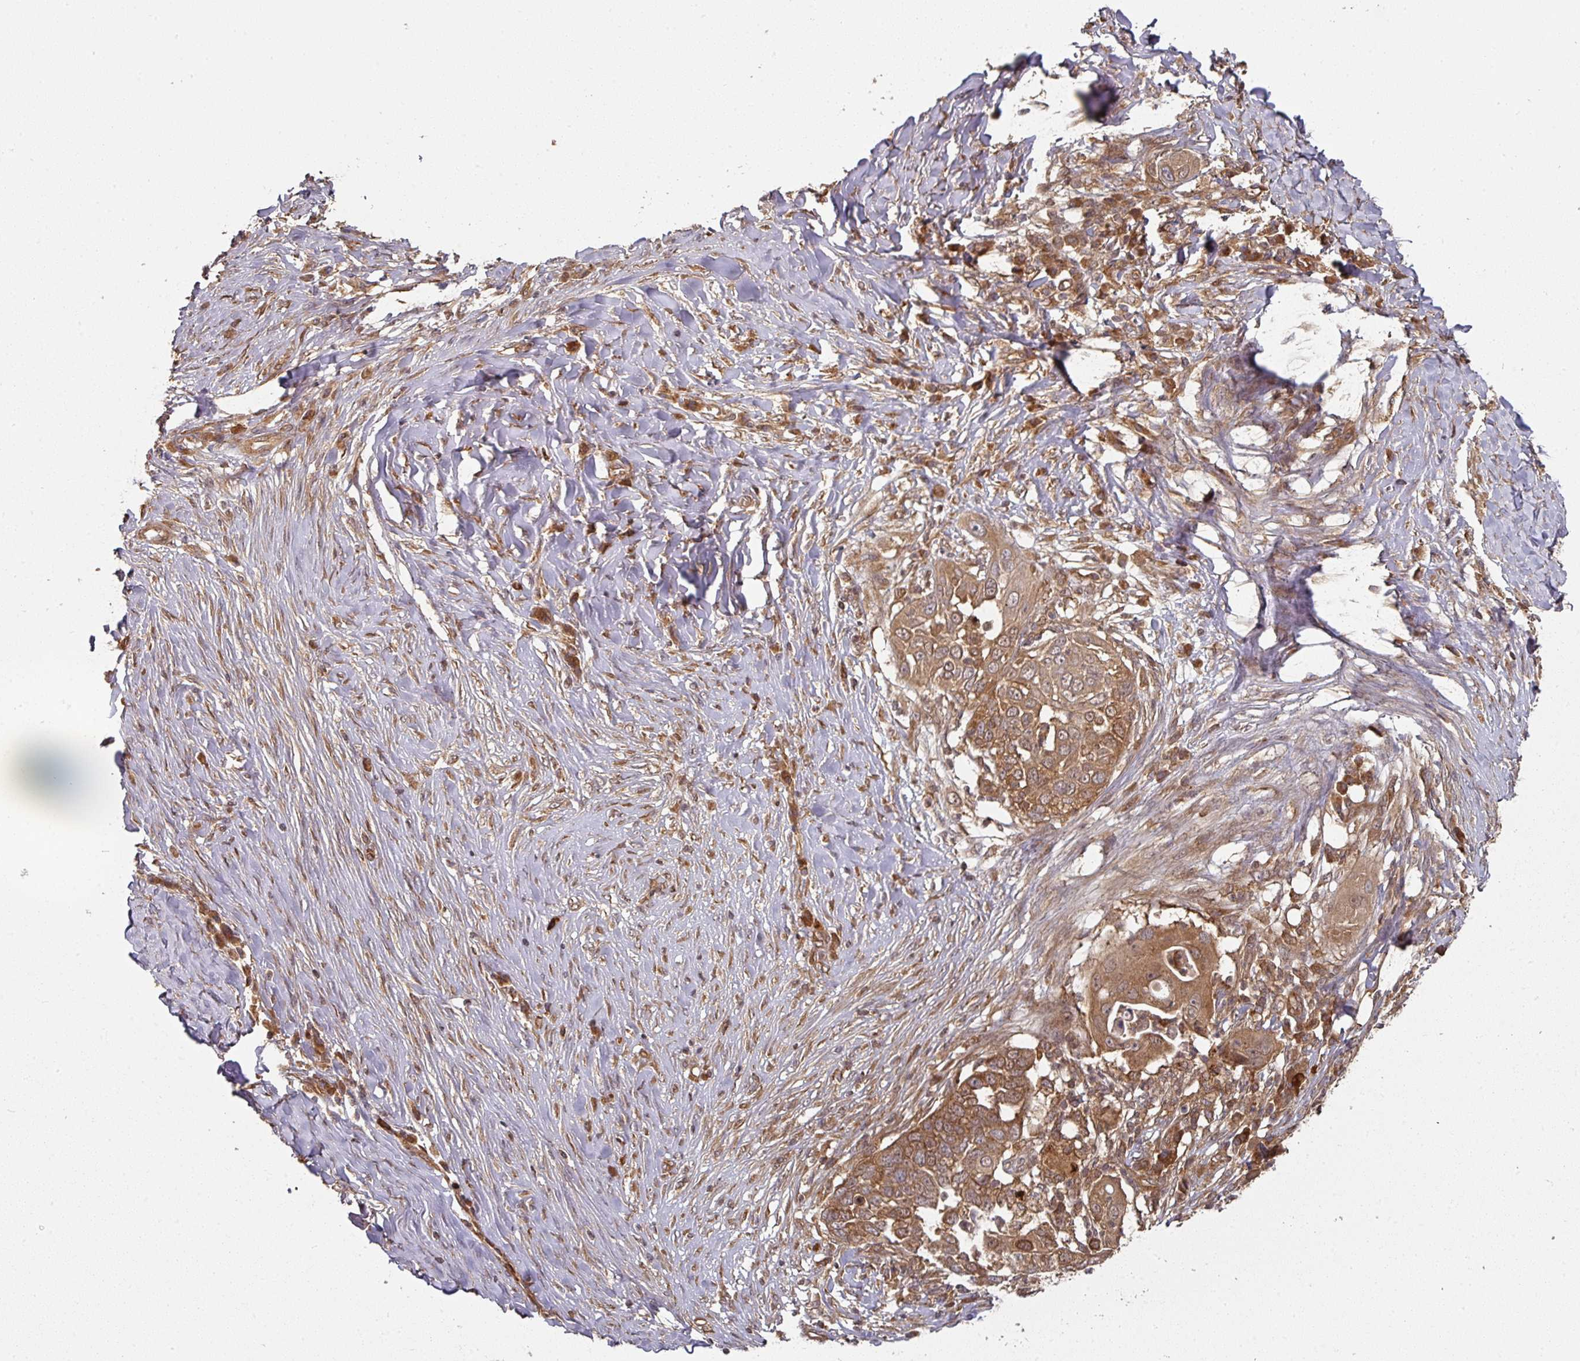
{"staining": {"intensity": "moderate", "quantity": ">75%", "location": "cytoplasmic/membranous"}, "tissue": "skin cancer", "cell_type": "Tumor cells", "image_type": "cancer", "snomed": [{"axis": "morphology", "description": "Squamous cell carcinoma, NOS"}, {"axis": "topography", "description": "Skin"}], "caption": "High-magnification brightfield microscopy of skin squamous cell carcinoma stained with DAB (3,3'-diaminobenzidine) (brown) and counterstained with hematoxylin (blue). tumor cells exhibit moderate cytoplasmic/membranous positivity is identified in about>75% of cells.", "gene": "EIF4EBP2", "patient": {"sex": "female", "age": 44}}